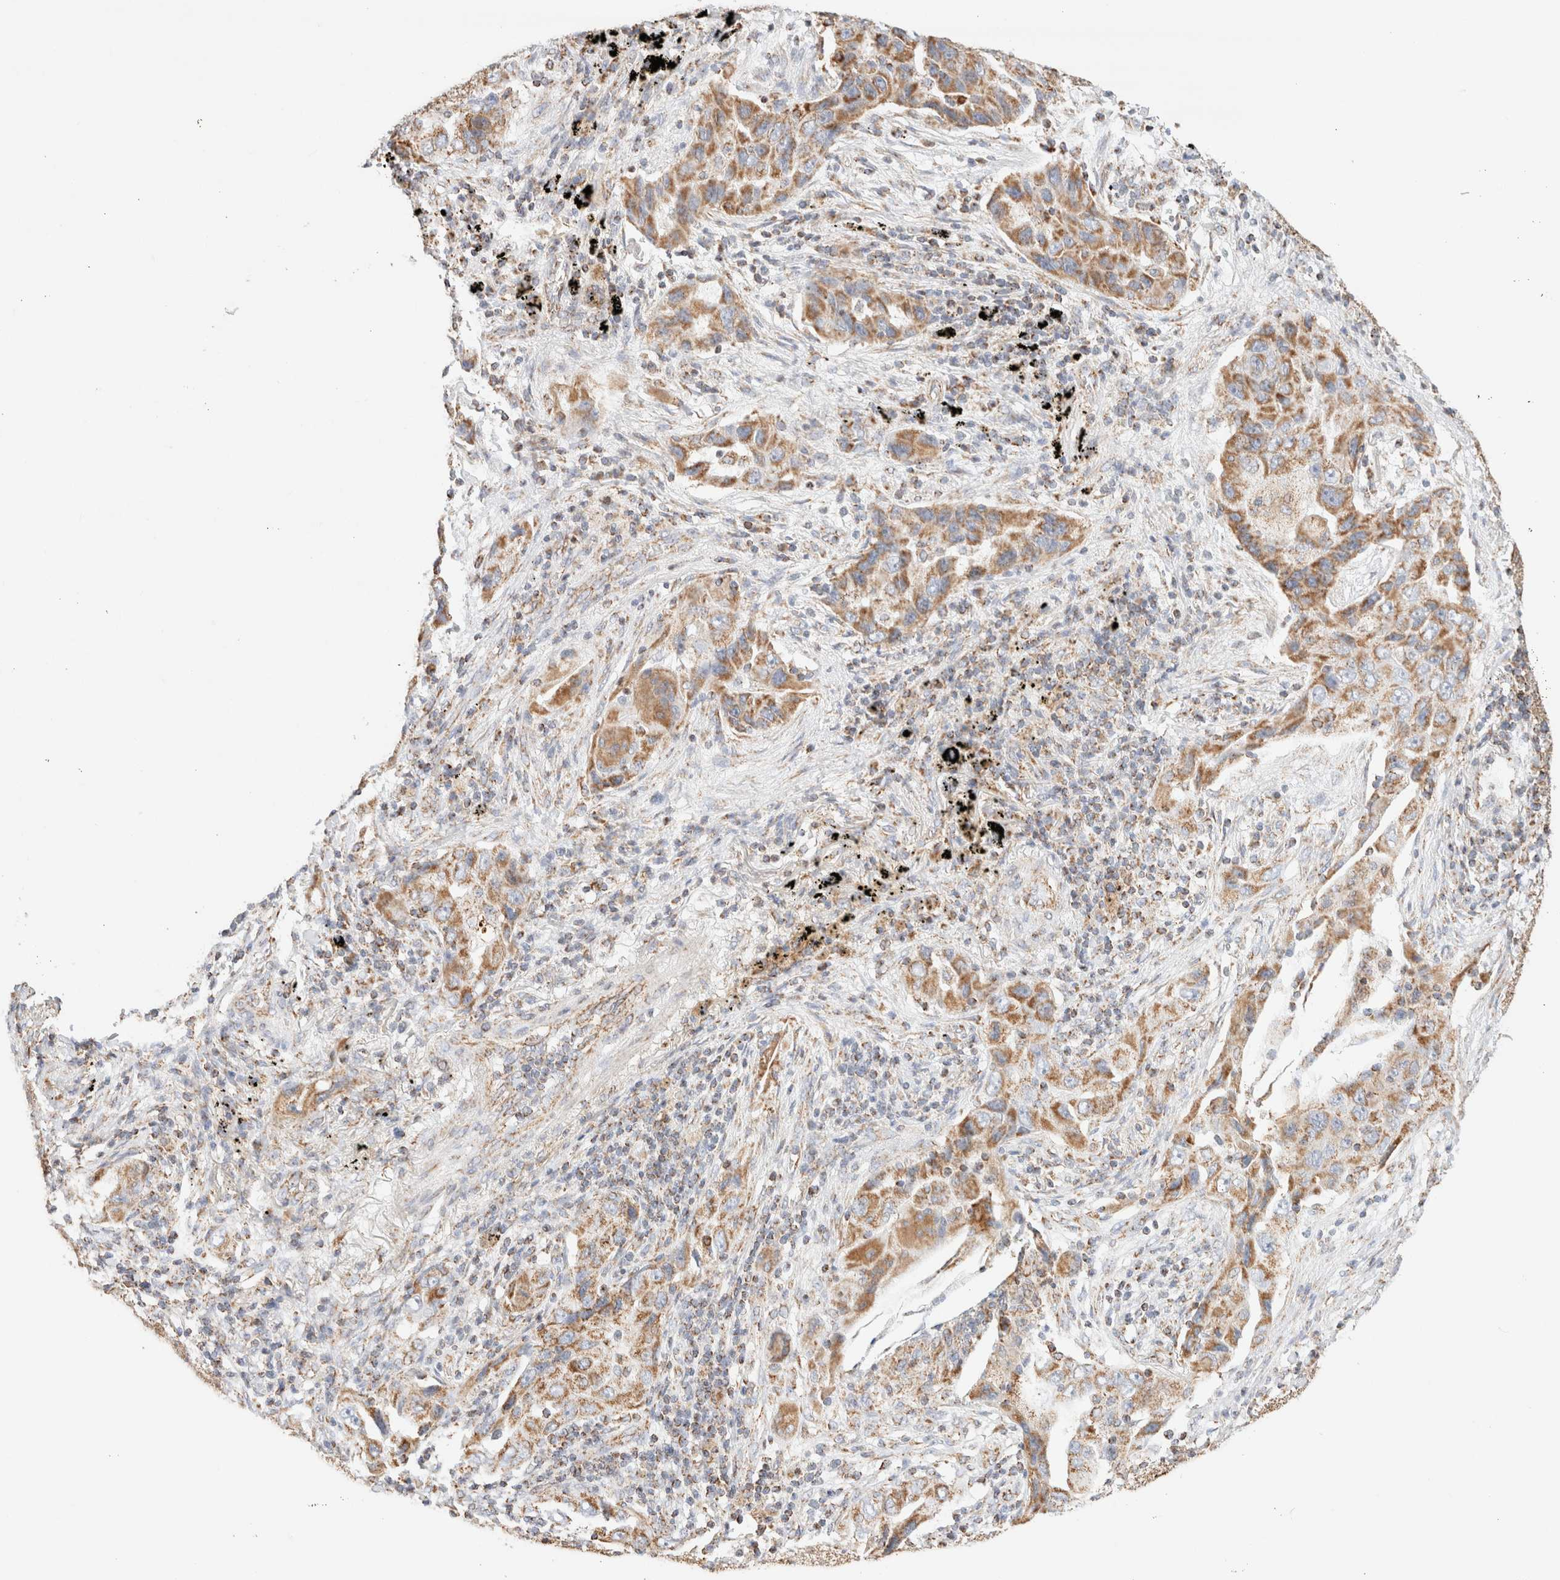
{"staining": {"intensity": "moderate", "quantity": ">75%", "location": "cytoplasmic/membranous"}, "tissue": "lung cancer", "cell_type": "Tumor cells", "image_type": "cancer", "snomed": [{"axis": "morphology", "description": "Adenocarcinoma, NOS"}, {"axis": "topography", "description": "Lung"}], "caption": "Lung cancer tissue demonstrates moderate cytoplasmic/membranous expression in about >75% of tumor cells, visualized by immunohistochemistry. (Stains: DAB in brown, nuclei in blue, Microscopy: brightfield microscopy at high magnification).", "gene": "PHB2", "patient": {"sex": "female", "age": 65}}